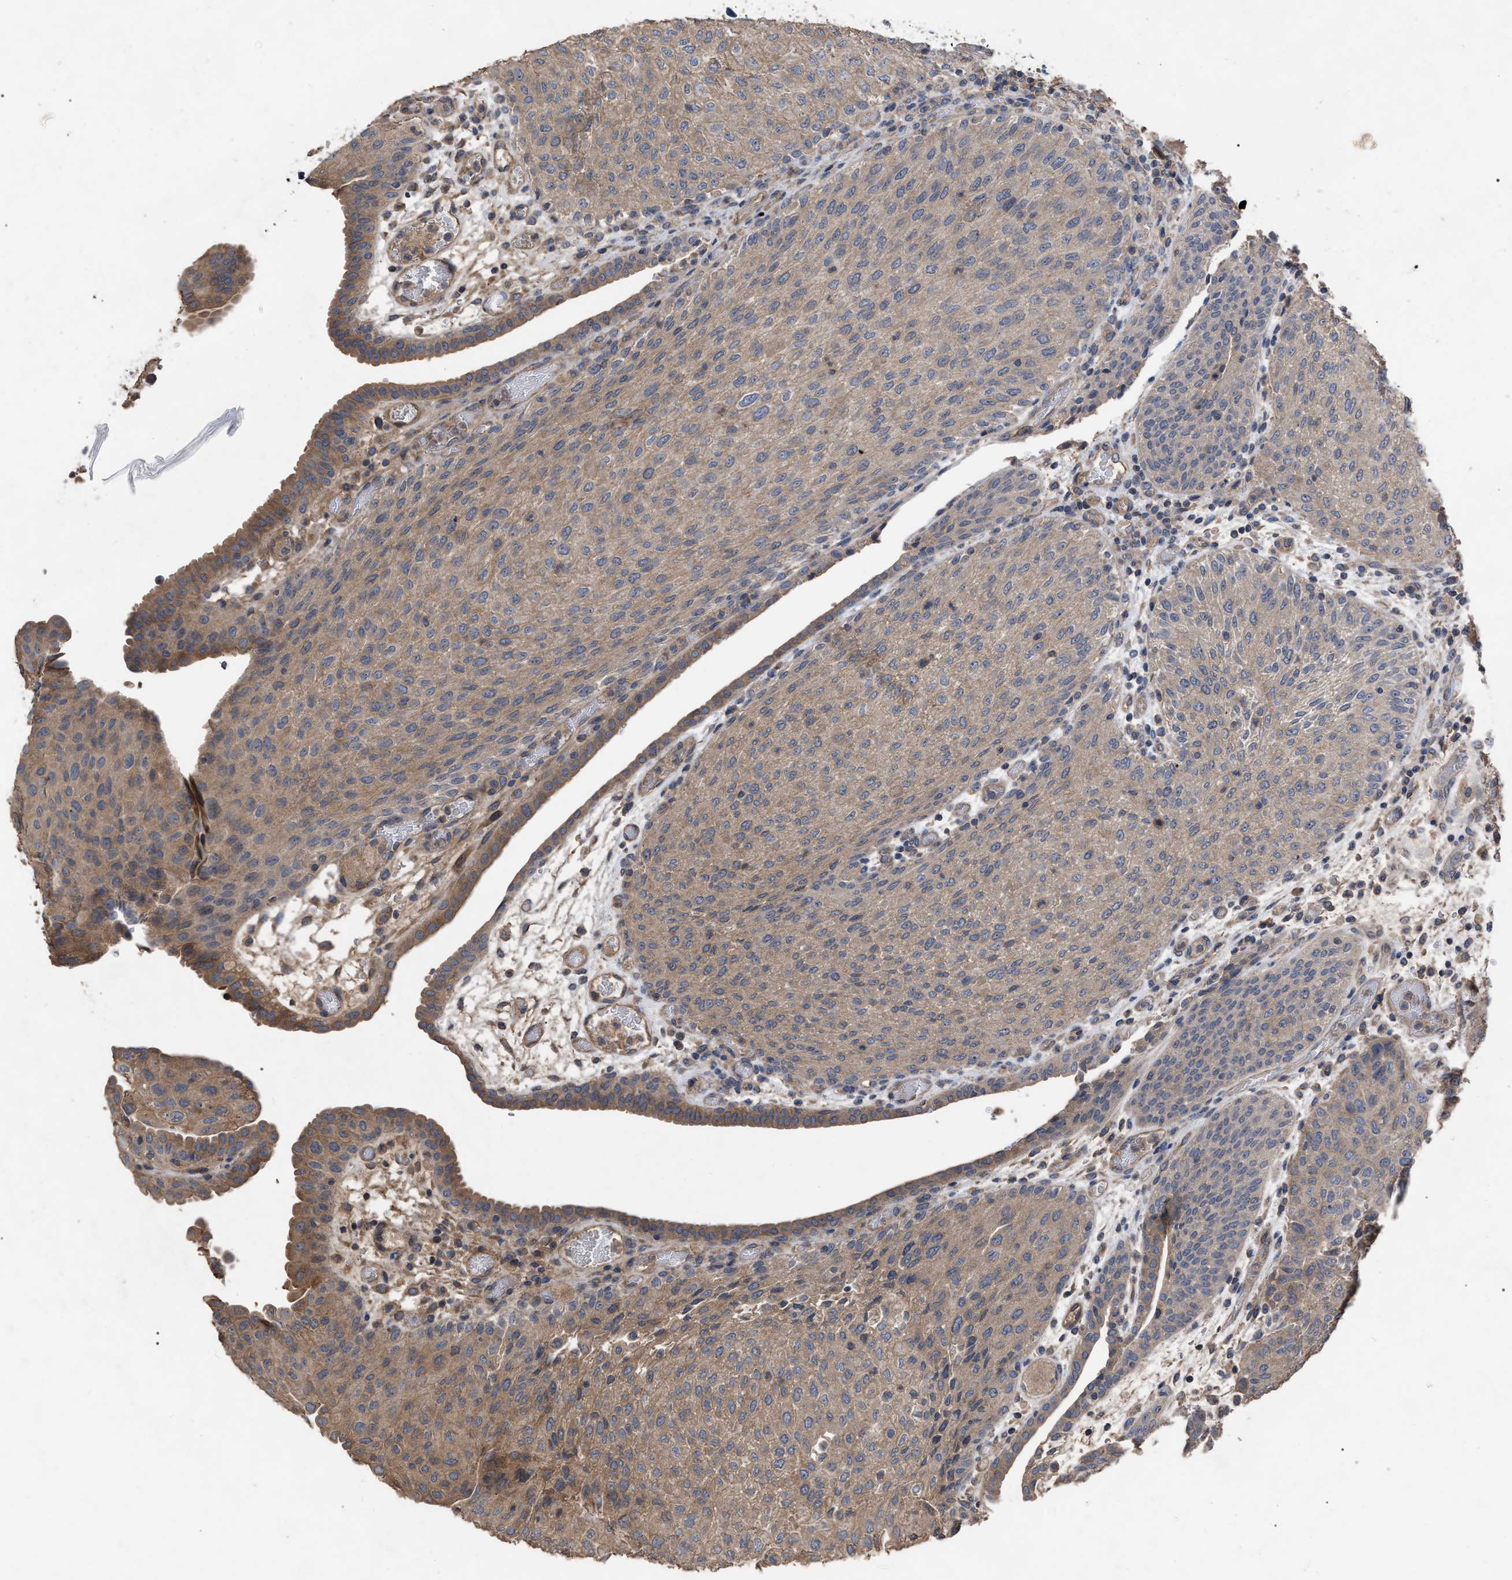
{"staining": {"intensity": "moderate", "quantity": ">75%", "location": "cytoplasmic/membranous"}, "tissue": "urothelial cancer", "cell_type": "Tumor cells", "image_type": "cancer", "snomed": [{"axis": "morphology", "description": "Urothelial carcinoma, Low grade"}, {"axis": "morphology", "description": "Urothelial carcinoma, High grade"}, {"axis": "topography", "description": "Urinary bladder"}], "caption": "DAB immunohistochemical staining of urothelial carcinoma (high-grade) displays moderate cytoplasmic/membranous protein staining in about >75% of tumor cells. Immunohistochemistry (ihc) stains the protein of interest in brown and the nuclei are stained blue.", "gene": "BTN2A1", "patient": {"sex": "male", "age": 35}}